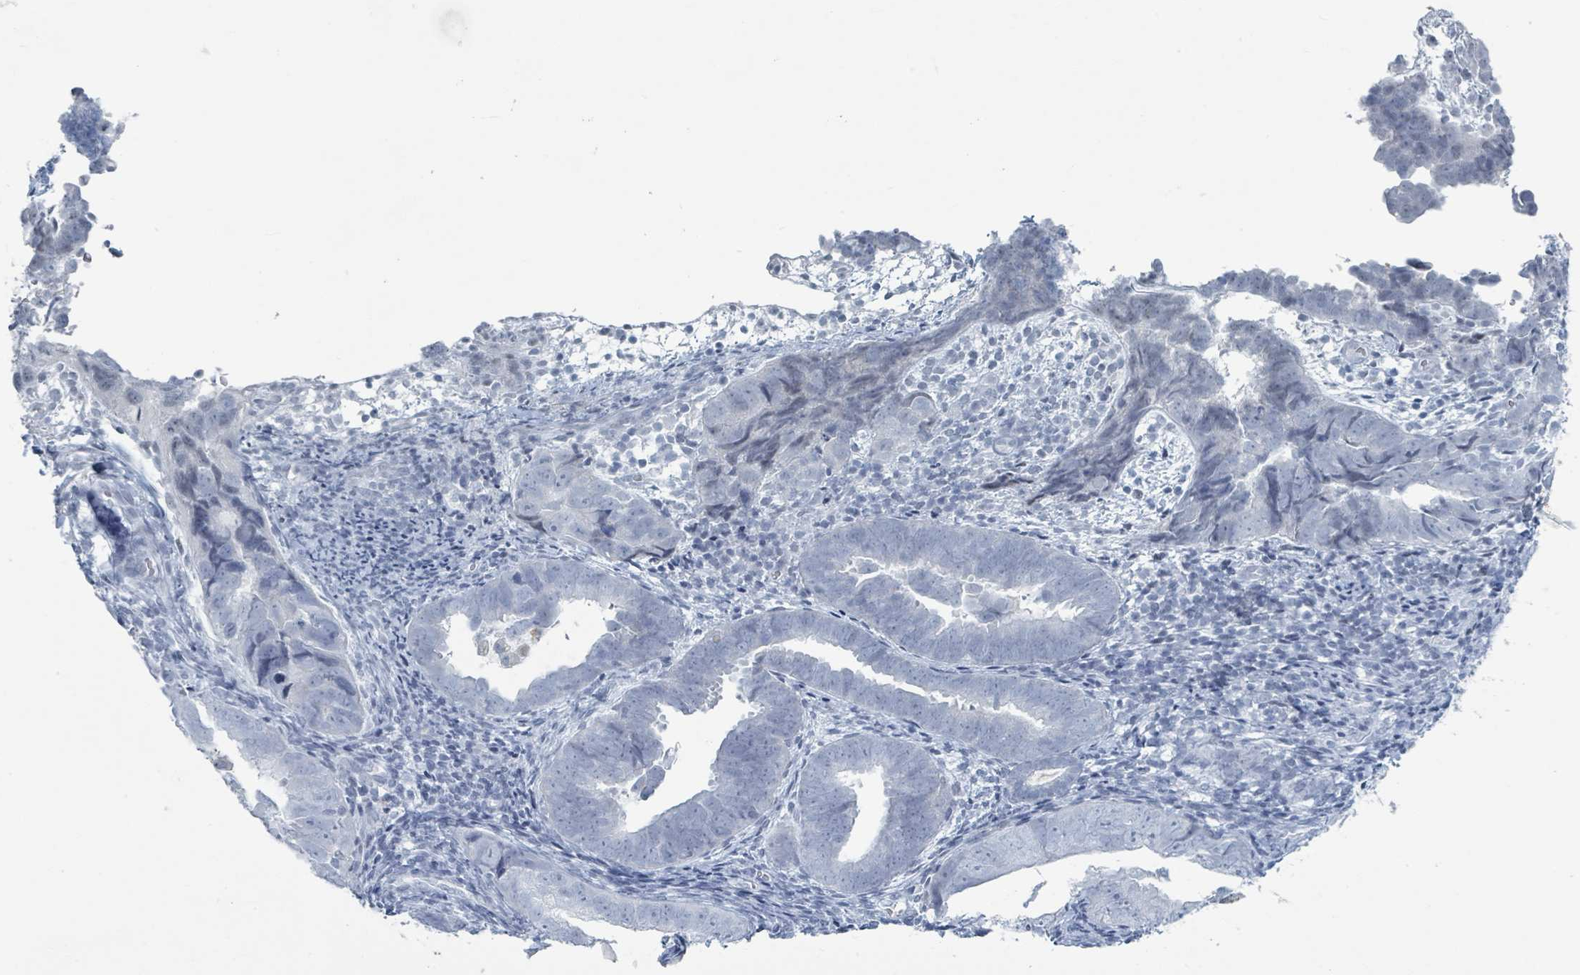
{"staining": {"intensity": "negative", "quantity": "none", "location": "none"}, "tissue": "endometrial cancer", "cell_type": "Tumor cells", "image_type": "cancer", "snomed": [{"axis": "morphology", "description": "Adenocarcinoma, NOS"}, {"axis": "topography", "description": "Endometrium"}], "caption": "Micrograph shows no protein expression in tumor cells of endometrial adenocarcinoma tissue.", "gene": "GPR15LG", "patient": {"sex": "female", "age": 75}}